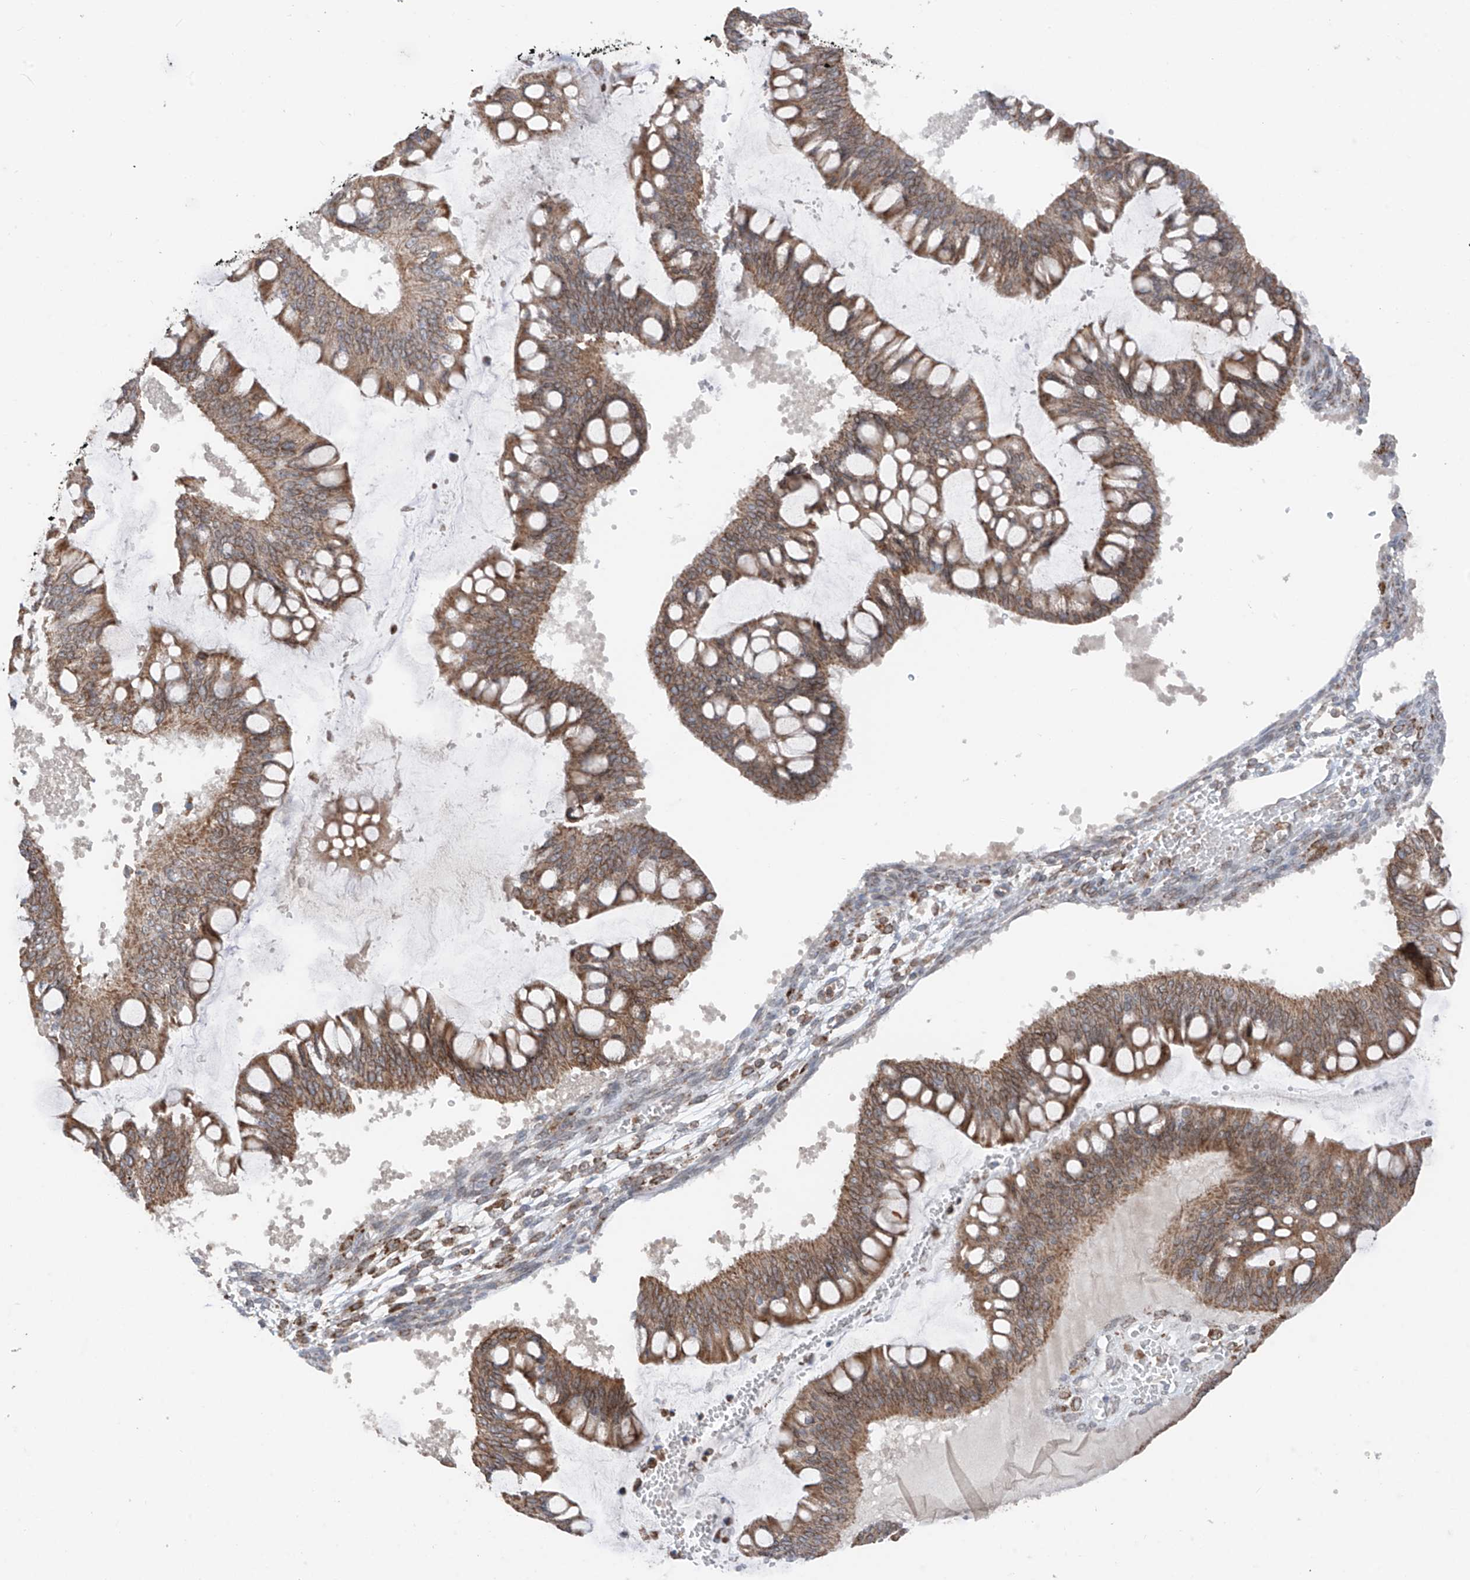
{"staining": {"intensity": "moderate", "quantity": ">75%", "location": "cytoplasmic/membranous"}, "tissue": "ovarian cancer", "cell_type": "Tumor cells", "image_type": "cancer", "snomed": [{"axis": "morphology", "description": "Cystadenocarcinoma, mucinous, NOS"}, {"axis": "topography", "description": "Ovary"}], "caption": "Immunohistochemistry (IHC) photomicrograph of neoplastic tissue: human mucinous cystadenocarcinoma (ovarian) stained using IHC reveals medium levels of moderate protein expression localized specifically in the cytoplasmic/membranous of tumor cells, appearing as a cytoplasmic/membranous brown color.", "gene": "AHCTF1", "patient": {"sex": "female", "age": 73}}